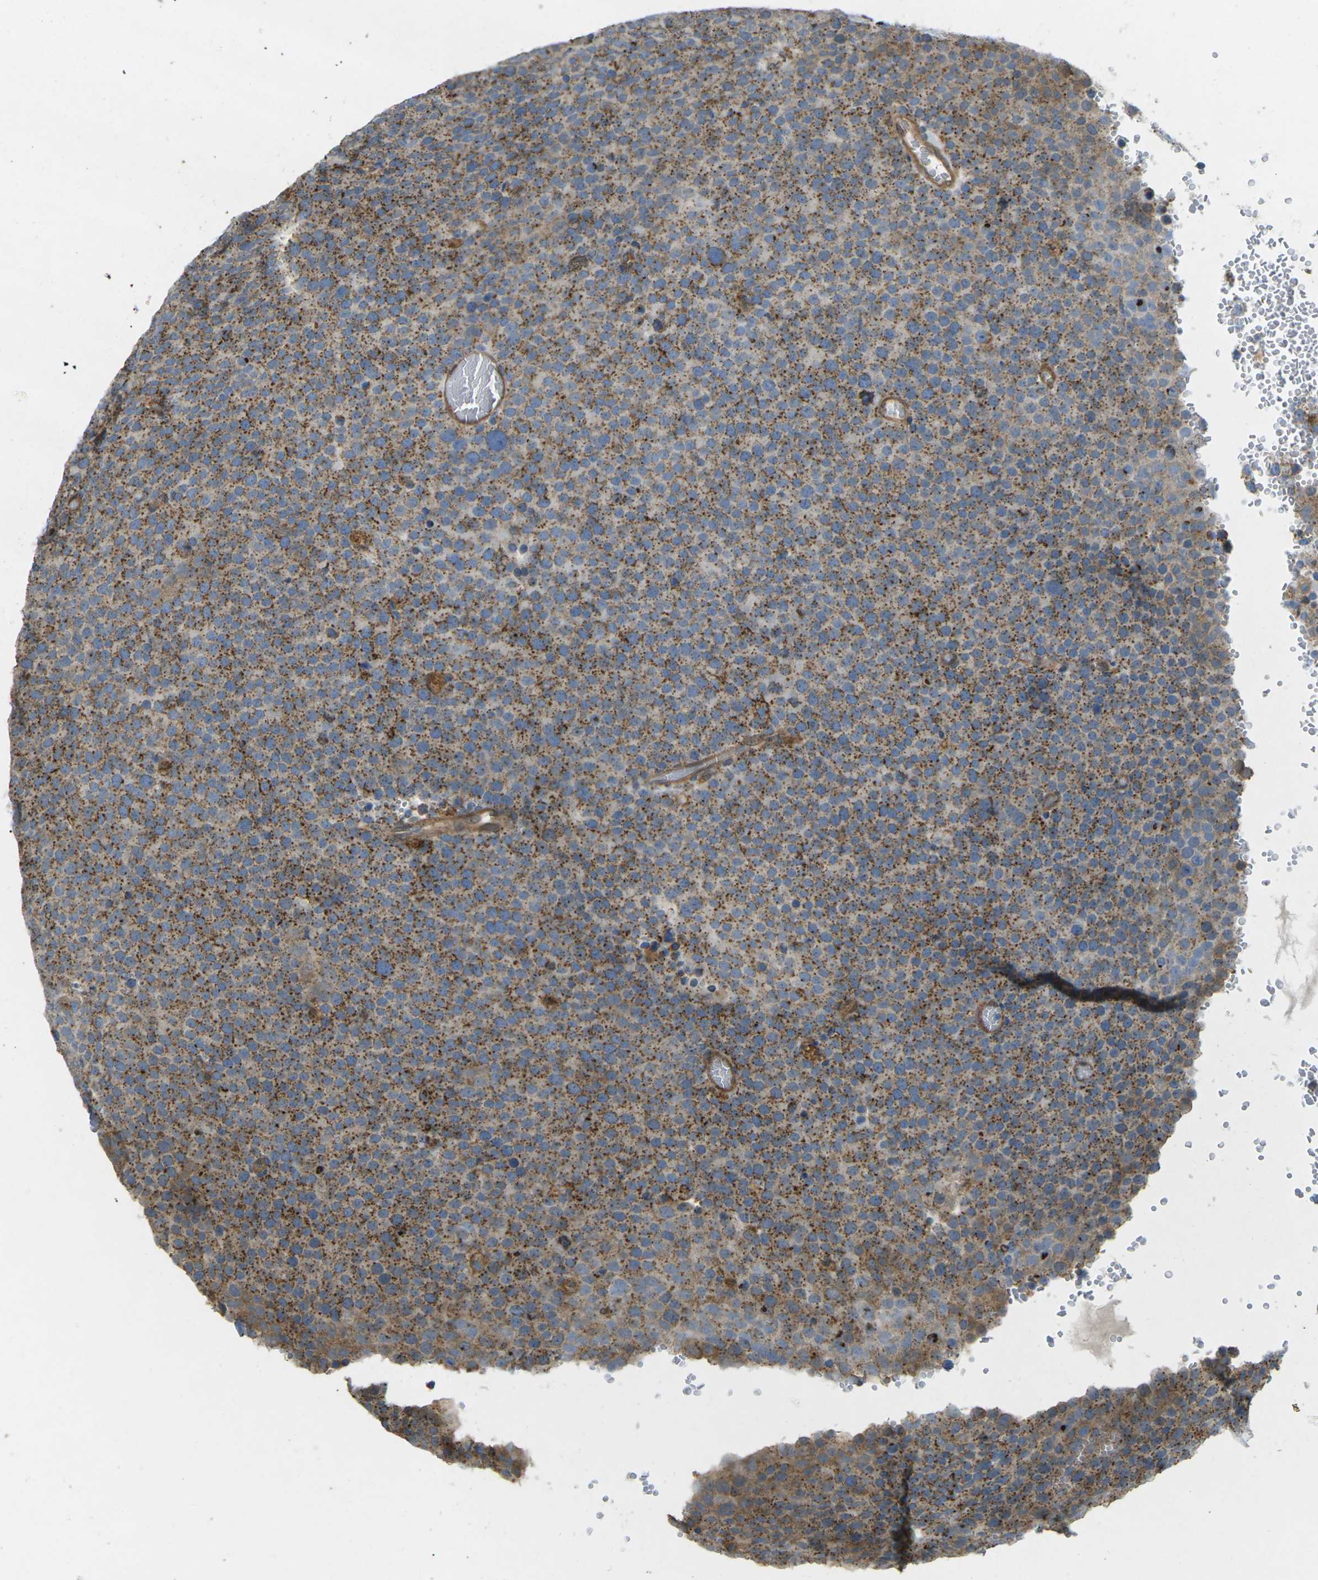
{"staining": {"intensity": "moderate", "quantity": ">75%", "location": "cytoplasmic/membranous"}, "tissue": "testis cancer", "cell_type": "Tumor cells", "image_type": "cancer", "snomed": [{"axis": "morphology", "description": "Normal tissue, NOS"}, {"axis": "morphology", "description": "Seminoma, NOS"}, {"axis": "topography", "description": "Testis"}], "caption": "Protein expression analysis of human testis seminoma reveals moderate cytoplasmic/membranous expression in approximately >75% of tumor cells.", "gene": "CHMP3", "patient": {"sex": "male", "age": 71}}